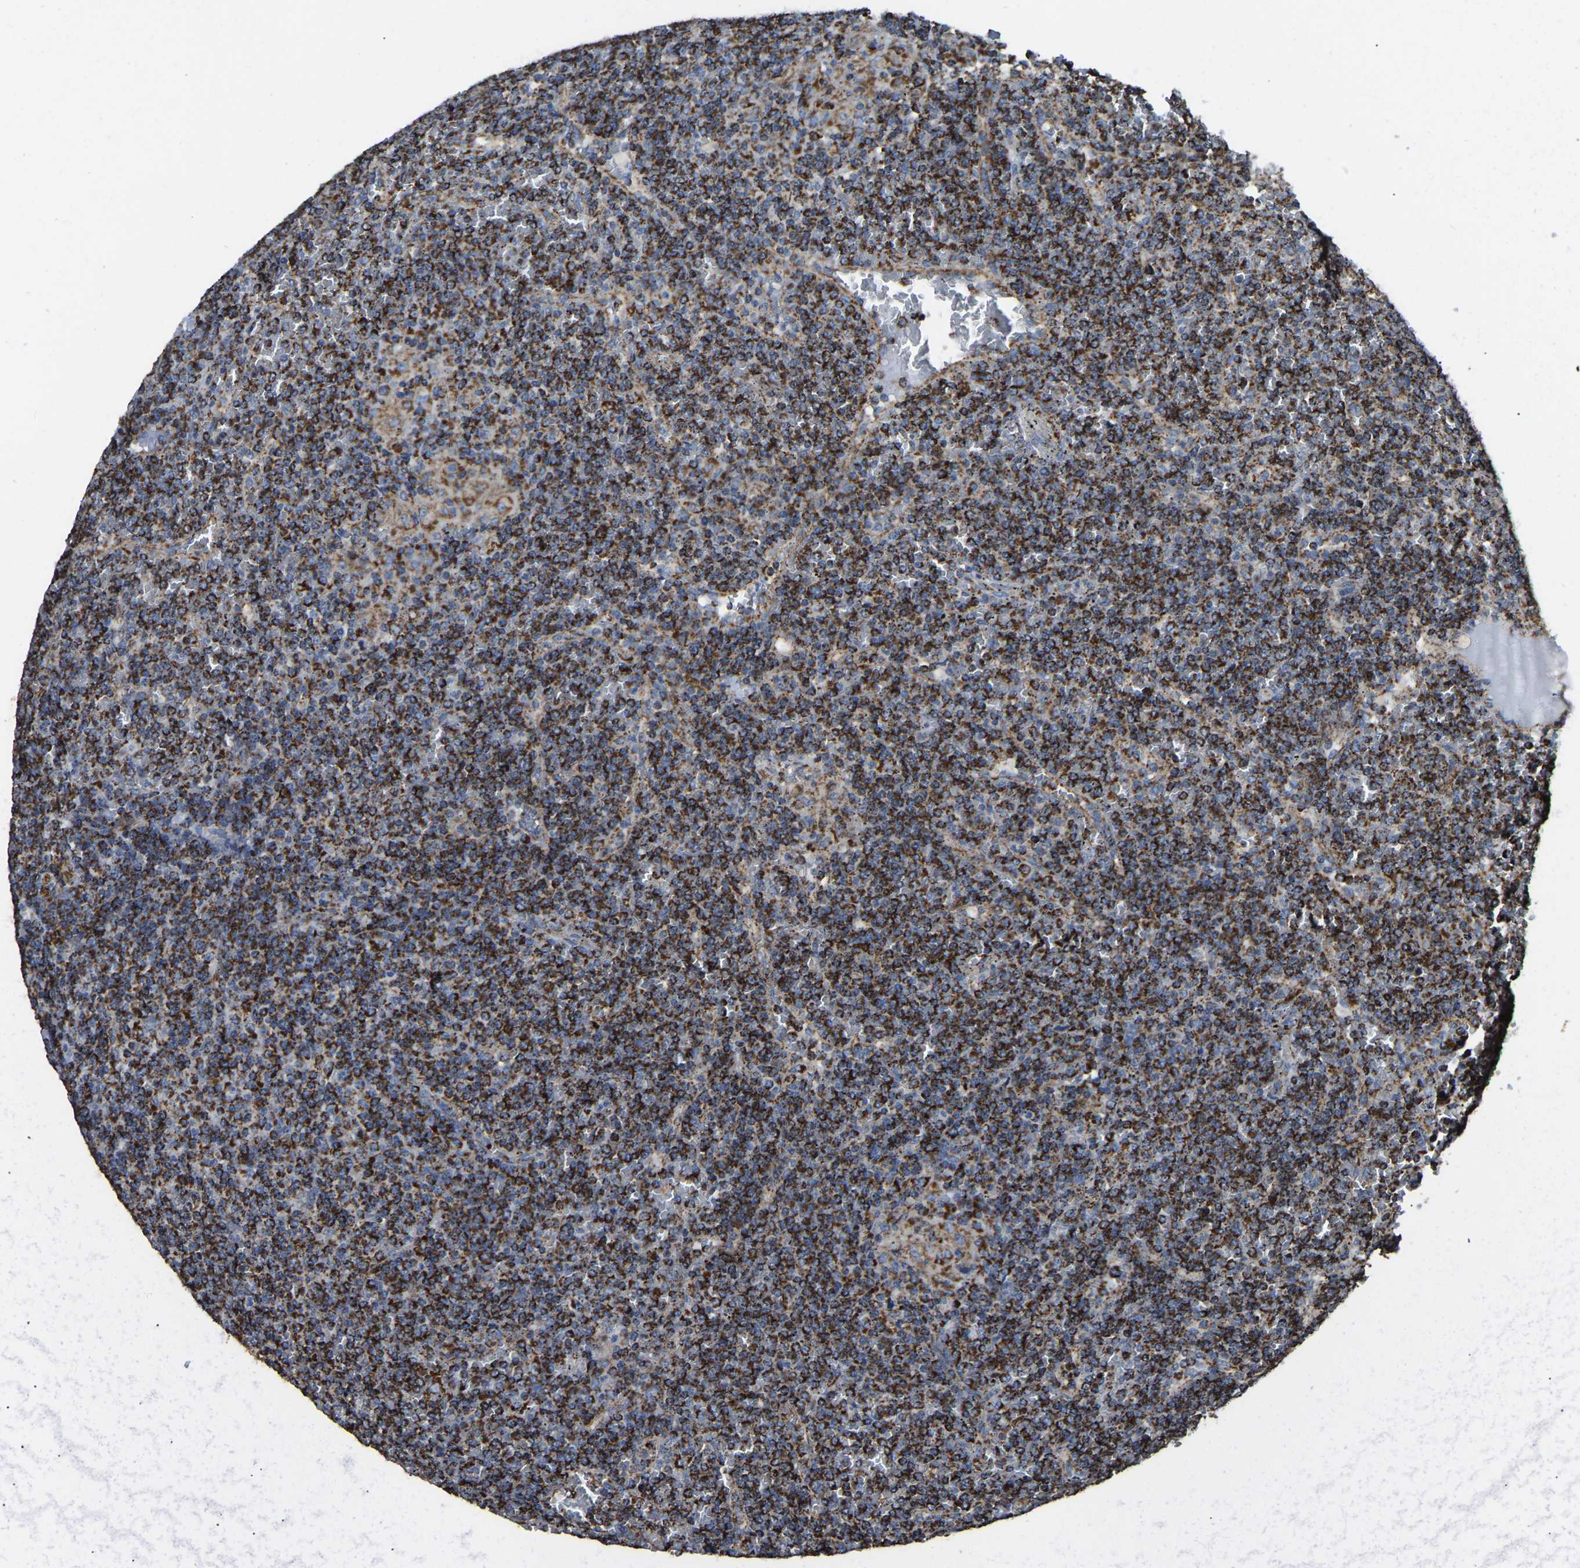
{"staining": {"intensity": "strong", "quantity": ">75%", "location": "cytoplasmic/membranous"}, "tissue": "lymphoma", "cell_type": "Tumor cells", "image_type": "cancer", "snomed": [{"axis": "morphology", "description": "Malignant lymphoma, non-Hodgkin's type, Low grade"}, {"axis": "topography", "description": "Spleen"}], "caption": "Protein analysis of malignant lymphoma, non-Hodgkin's type (low-grade) tissue demonstrates strong cytoplasmic/membranous expression in about >75% of tumor cells. (Stains: DAB in brown, nuclei in blue, Microscopy: brightfield microscopy at high magnification).", "gene": "ETFA", "patient": {"sex": "female", "age": 19}}